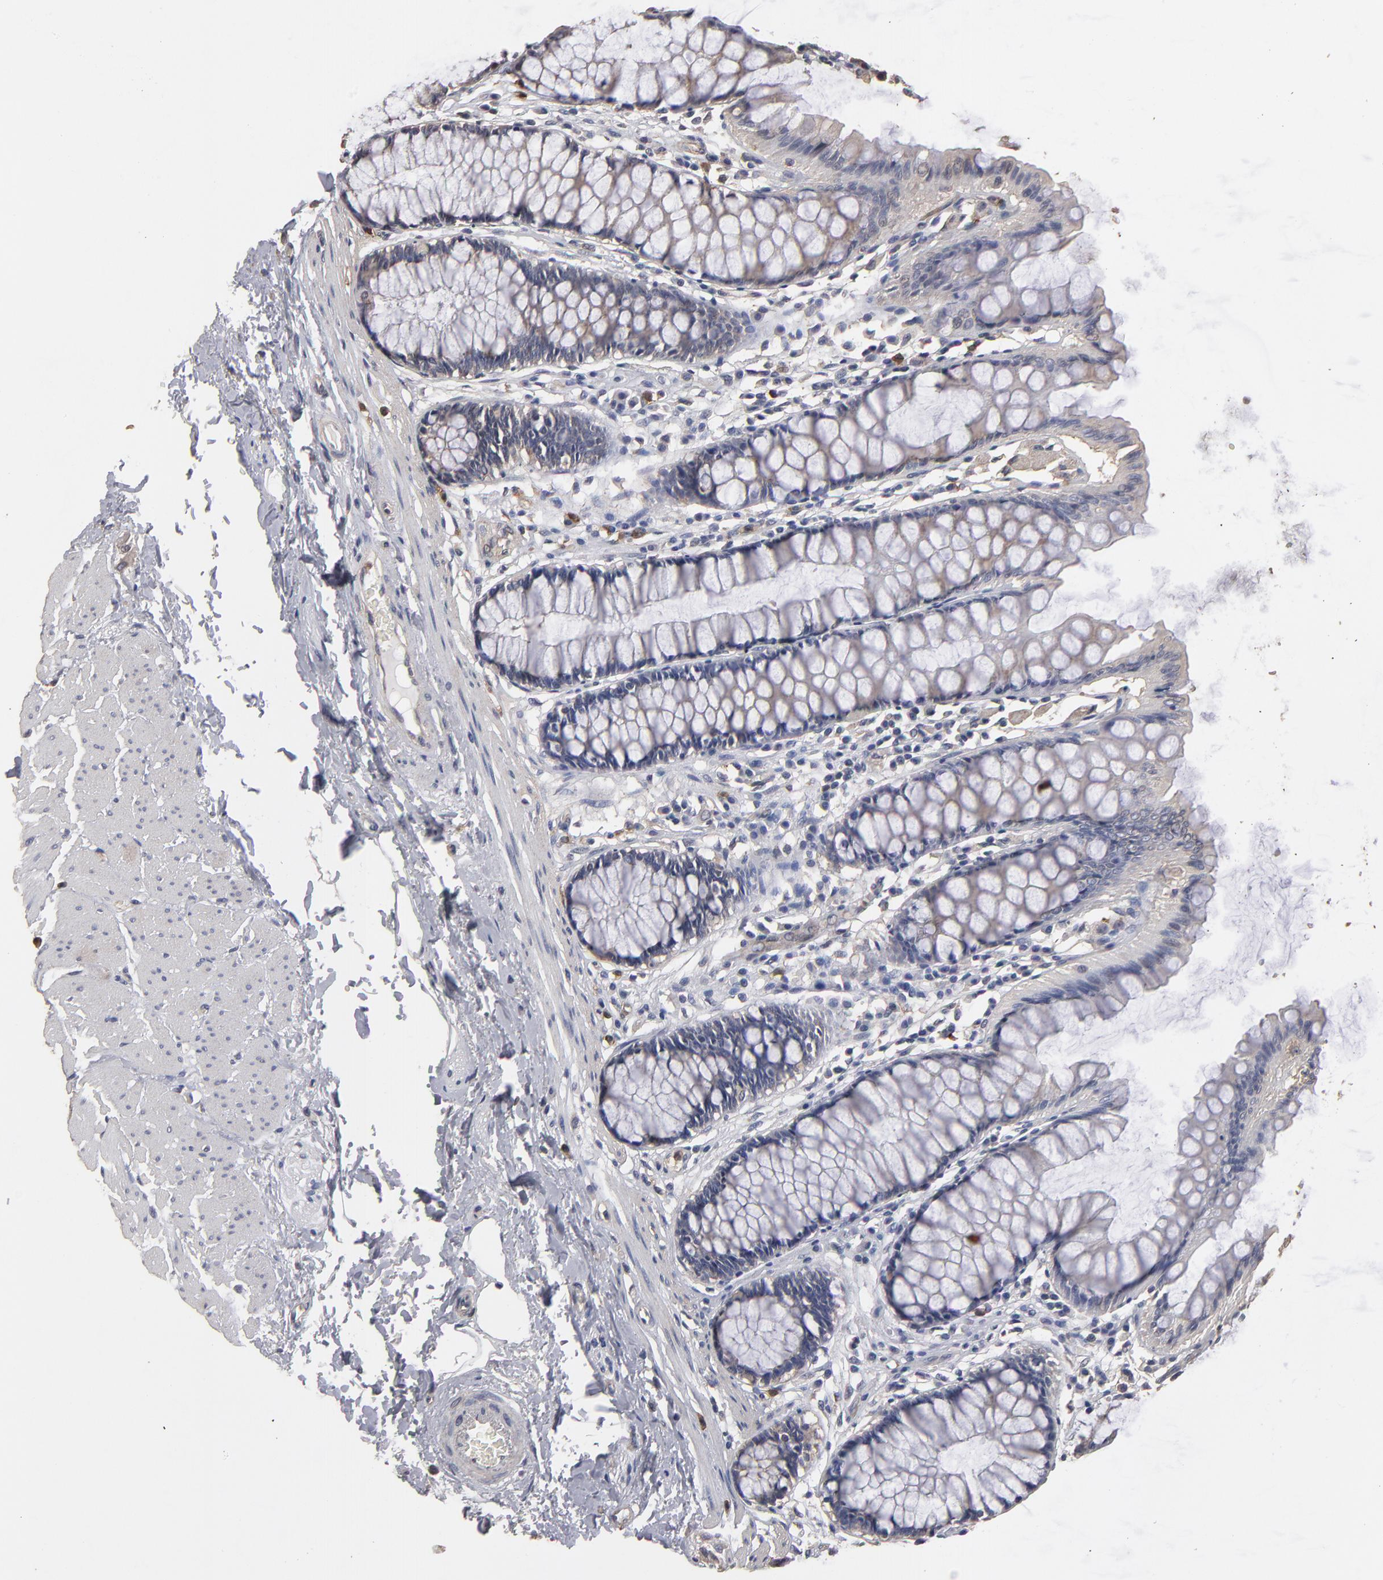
{"staining": {"intensity": "moderate", "quantity": ">75%", "location": "cytoplasmic/membranous"}, "tissue": "rectum", "cell_type": "Glandular cells", "image_type": "normal", "snomed": [{"axis": "morphology", "description": "Normal tissue, NOS"}, {"axis": "topography", "description": "Rectum"}], "caption": "Immunohistochemistry (IHC) of benign human rectum reveals medium levels of moderate cytoplasmic/membranous positivity in approximately >75% of glandular cells. The staining was performed using DAB to visualize the protein expression in brown, while the nuclei were stained in blue with hematoxylin (Magnification: 20x).", "gene": "RO60", "patient": {"sex": "male", "age": 77}}